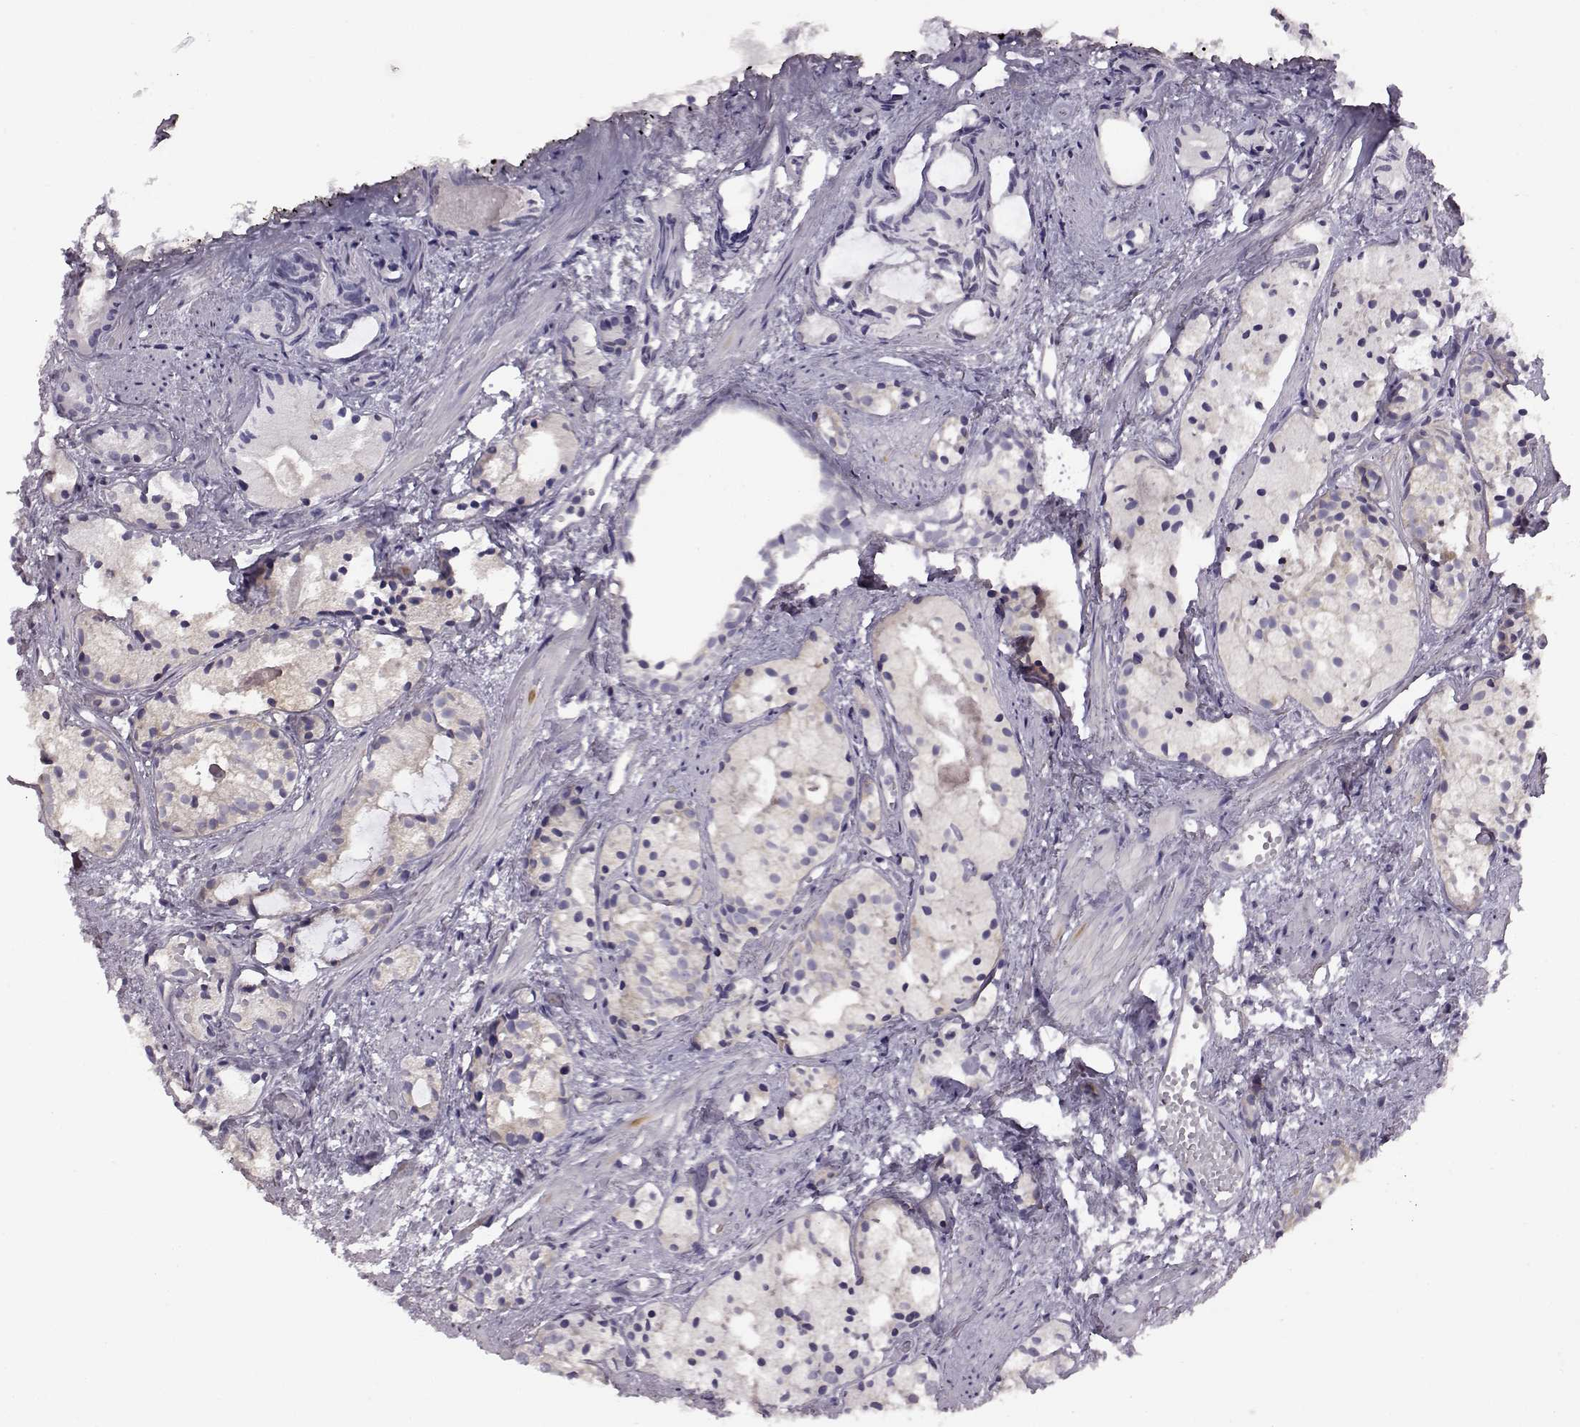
{"staining": {"intensity": "negative", "quantity": "none", "location": "none"}, "tissue": "prostate cancer", "cell_type": "Tumor cells", "image_type": "cancer", "snomed": [{"axis": "morphology", "description": "Adenocarcinoma, High grade"}, {"axis": "topography", "description": "Prostate"}], "caption": "Adenocarcinoma (high-grade) (prostate) was stained to show a protein in brown. There is no significant positivity in tumor cells.", "gene": "ADGRG2", "patient": {"sex": "male", "age": 85}}